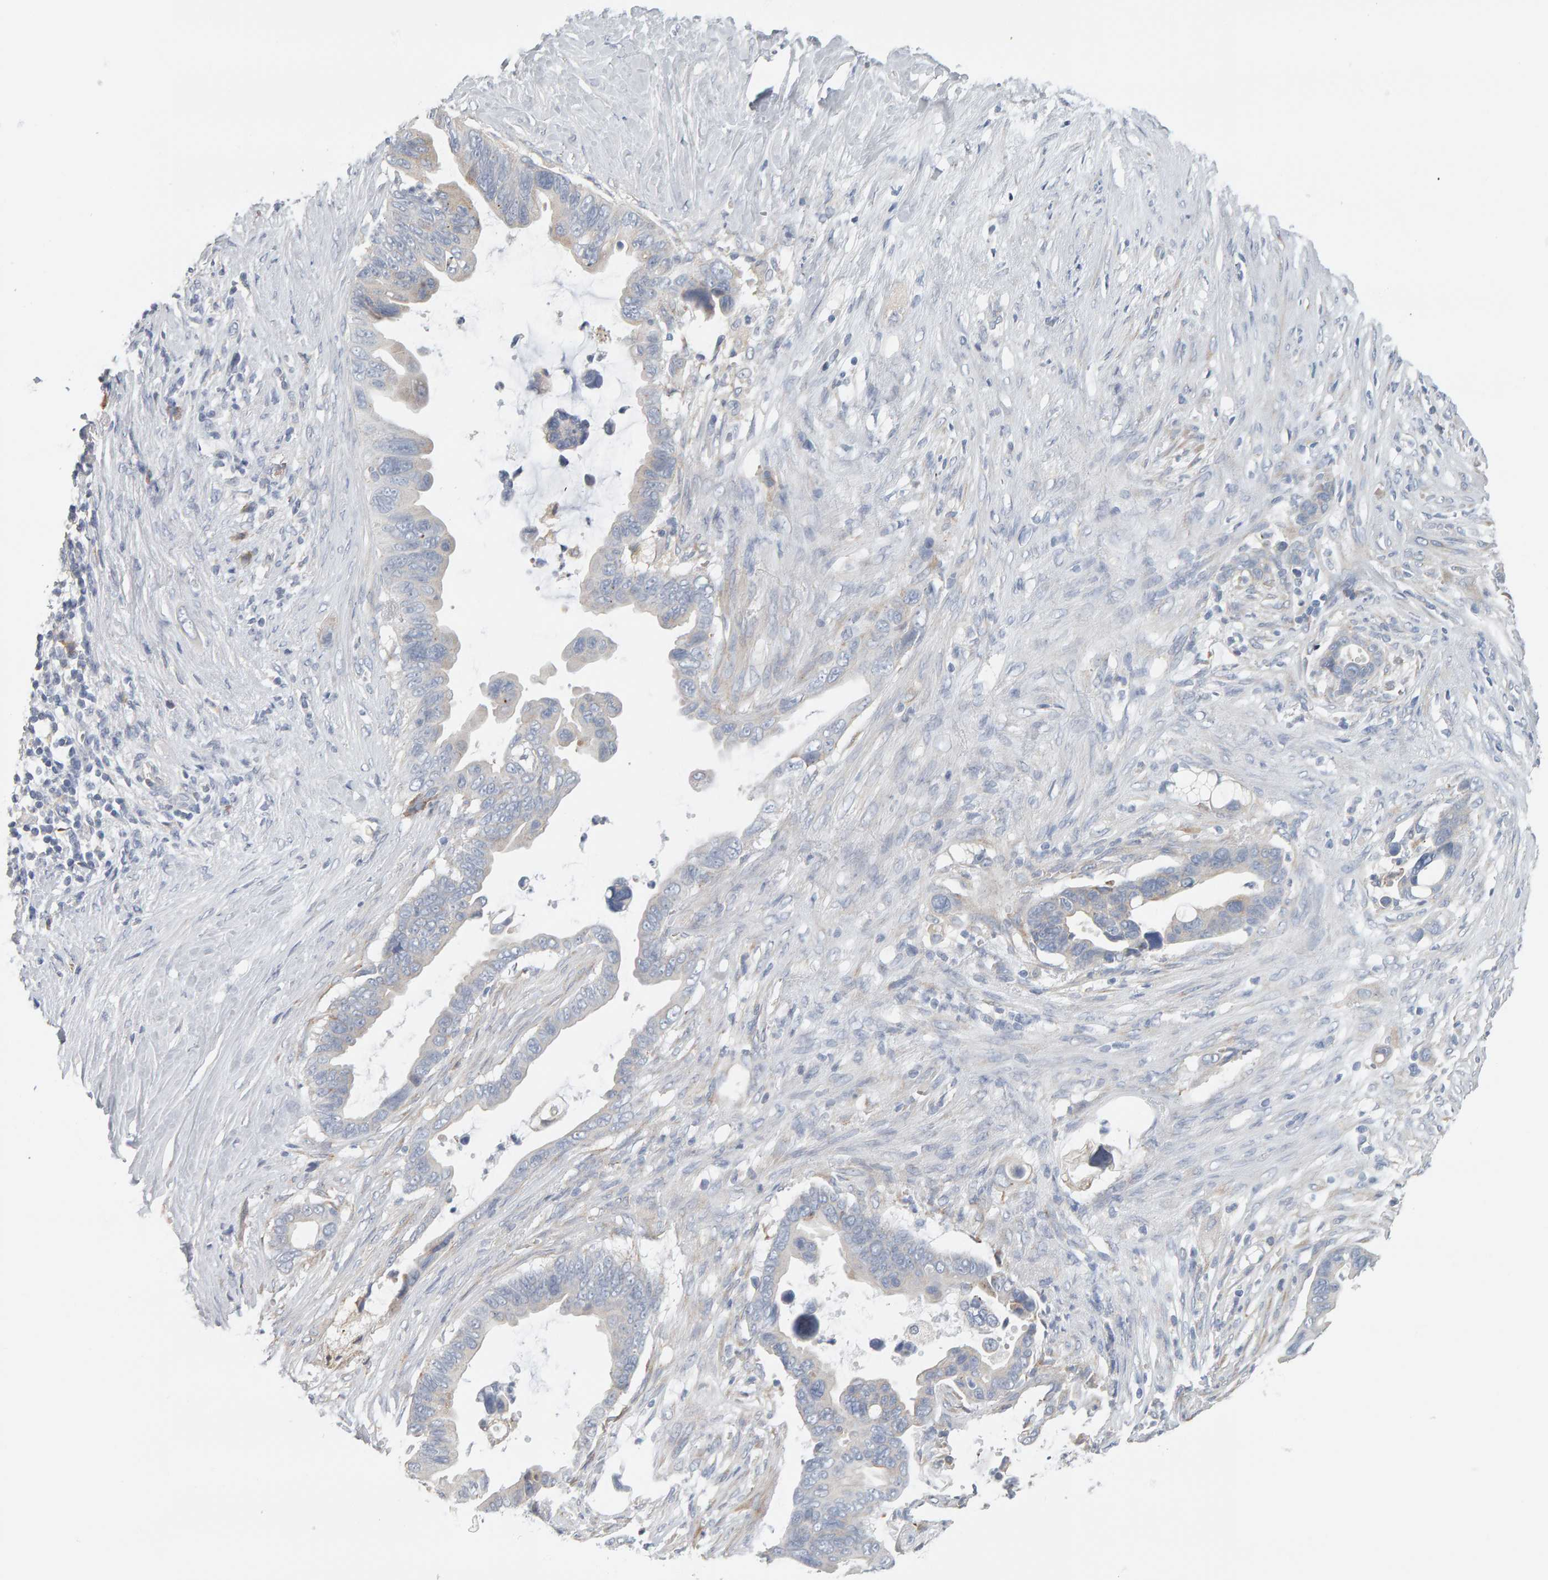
{"staining": {"intensity": "negative", "quantity": "none", "location": "none"}, "tissue": "pancreatic cancer", "cell_type": "Tumor cells", "image_type": "cancer", "snomed": [{"axis": "morphology", "description": "Adenocarcinoma, NOS"}, {"axis": "topography", "description": "Pancreas"}], "caption": "The histopathology image displays no significant expression in tumor cells of pancreatic adenocarcinoma.", "gene": "ADHFE1", "patient": {"sex": "female", "age": 72}}